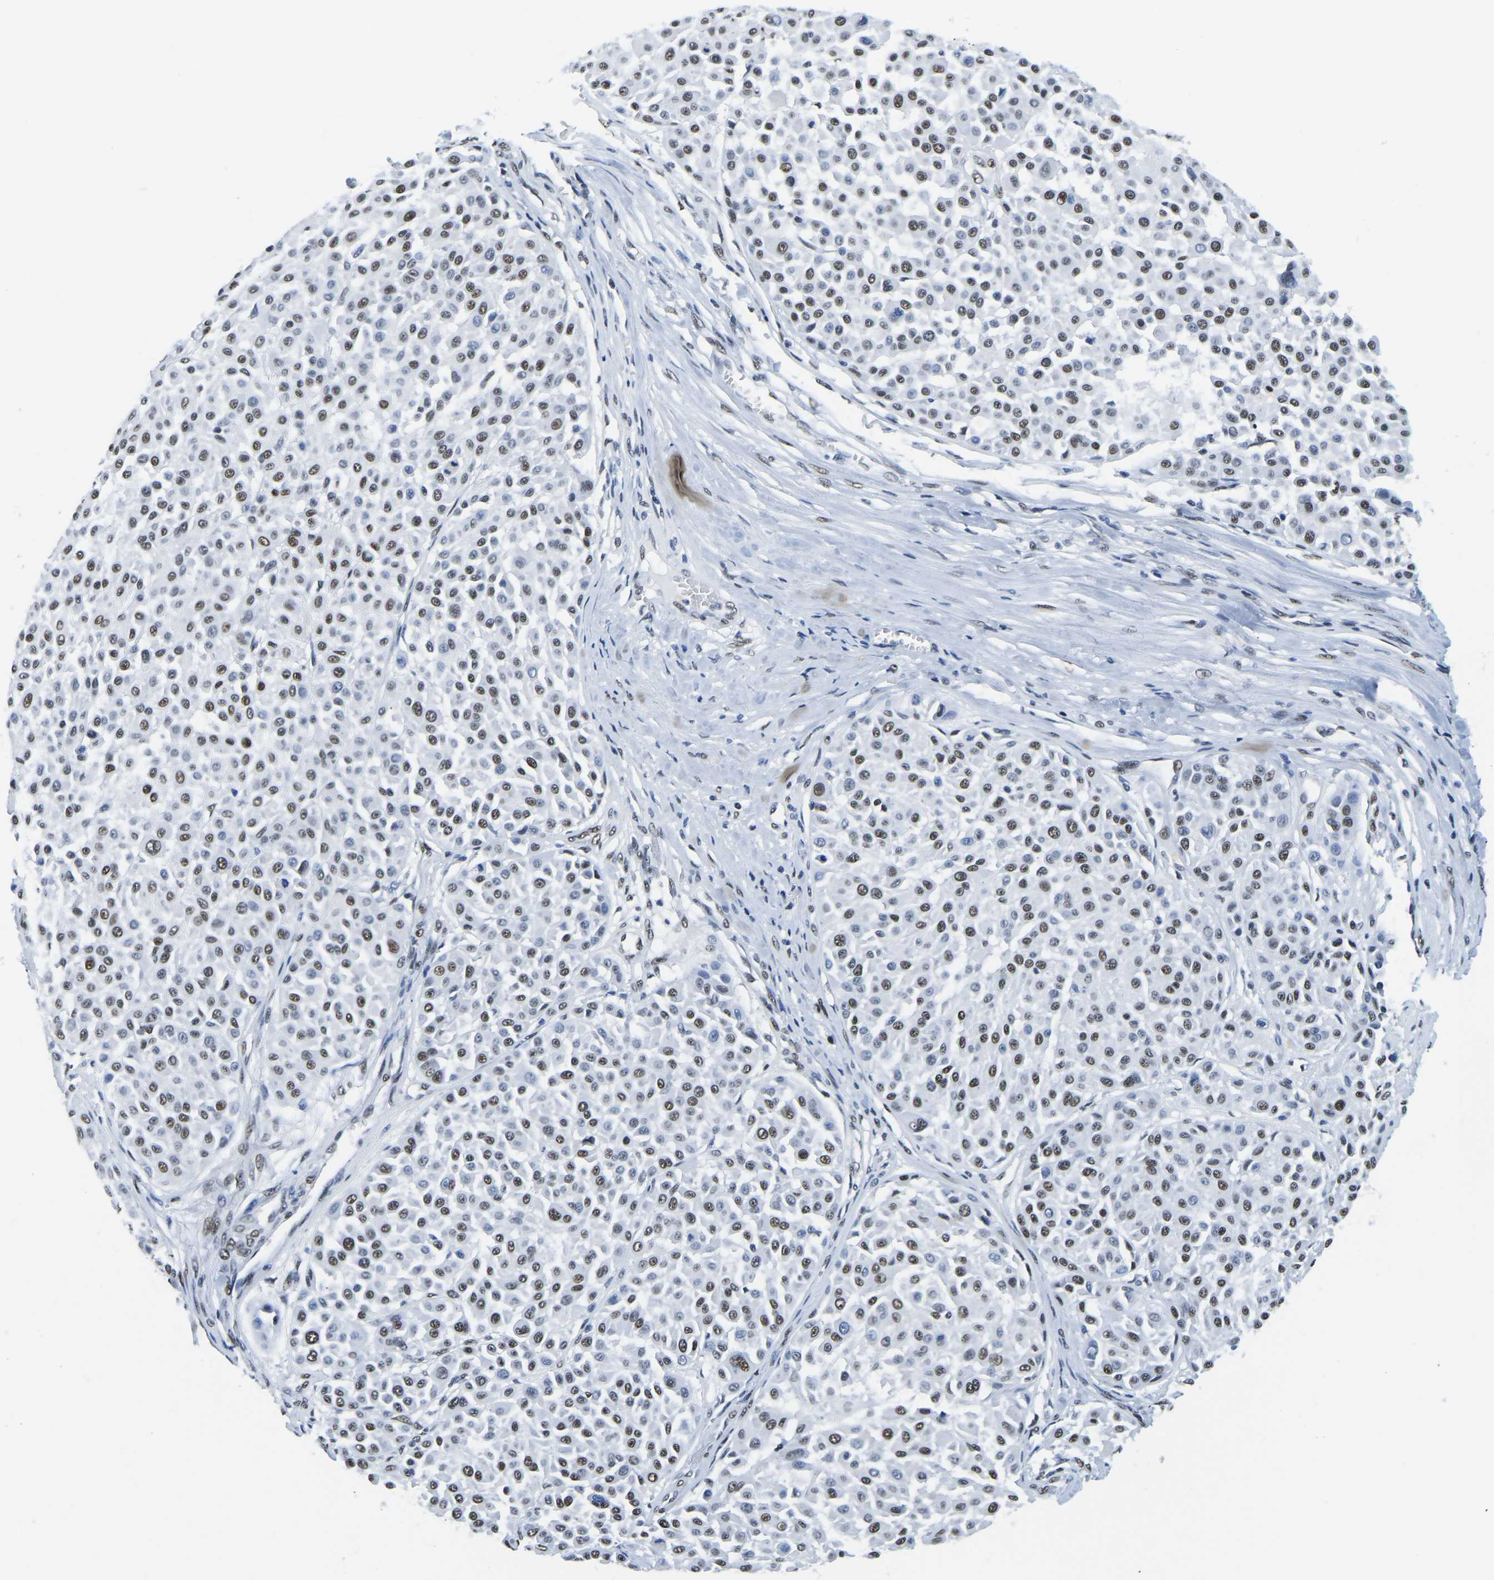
{"staining": {"intensity": "moderate", "quantity": ">75%", "location": "nuclear"}, "tissue": "melanoma", "cell_type": "Tumor cells", "image_type": "cancer", "snomed": [{"axis": "morphology", "description": "Malignant melanoma, Metastatic site"}, {"axis": "topography", "description": "Soft tissue"}], "caption": "The immunohistochemical stain highlights moderate nuclear expression in tumor cells of malignant melanoma (metastatic site) tissue.", "gene": "UBA1", "patient": {"sex": "male", "age": 41}}